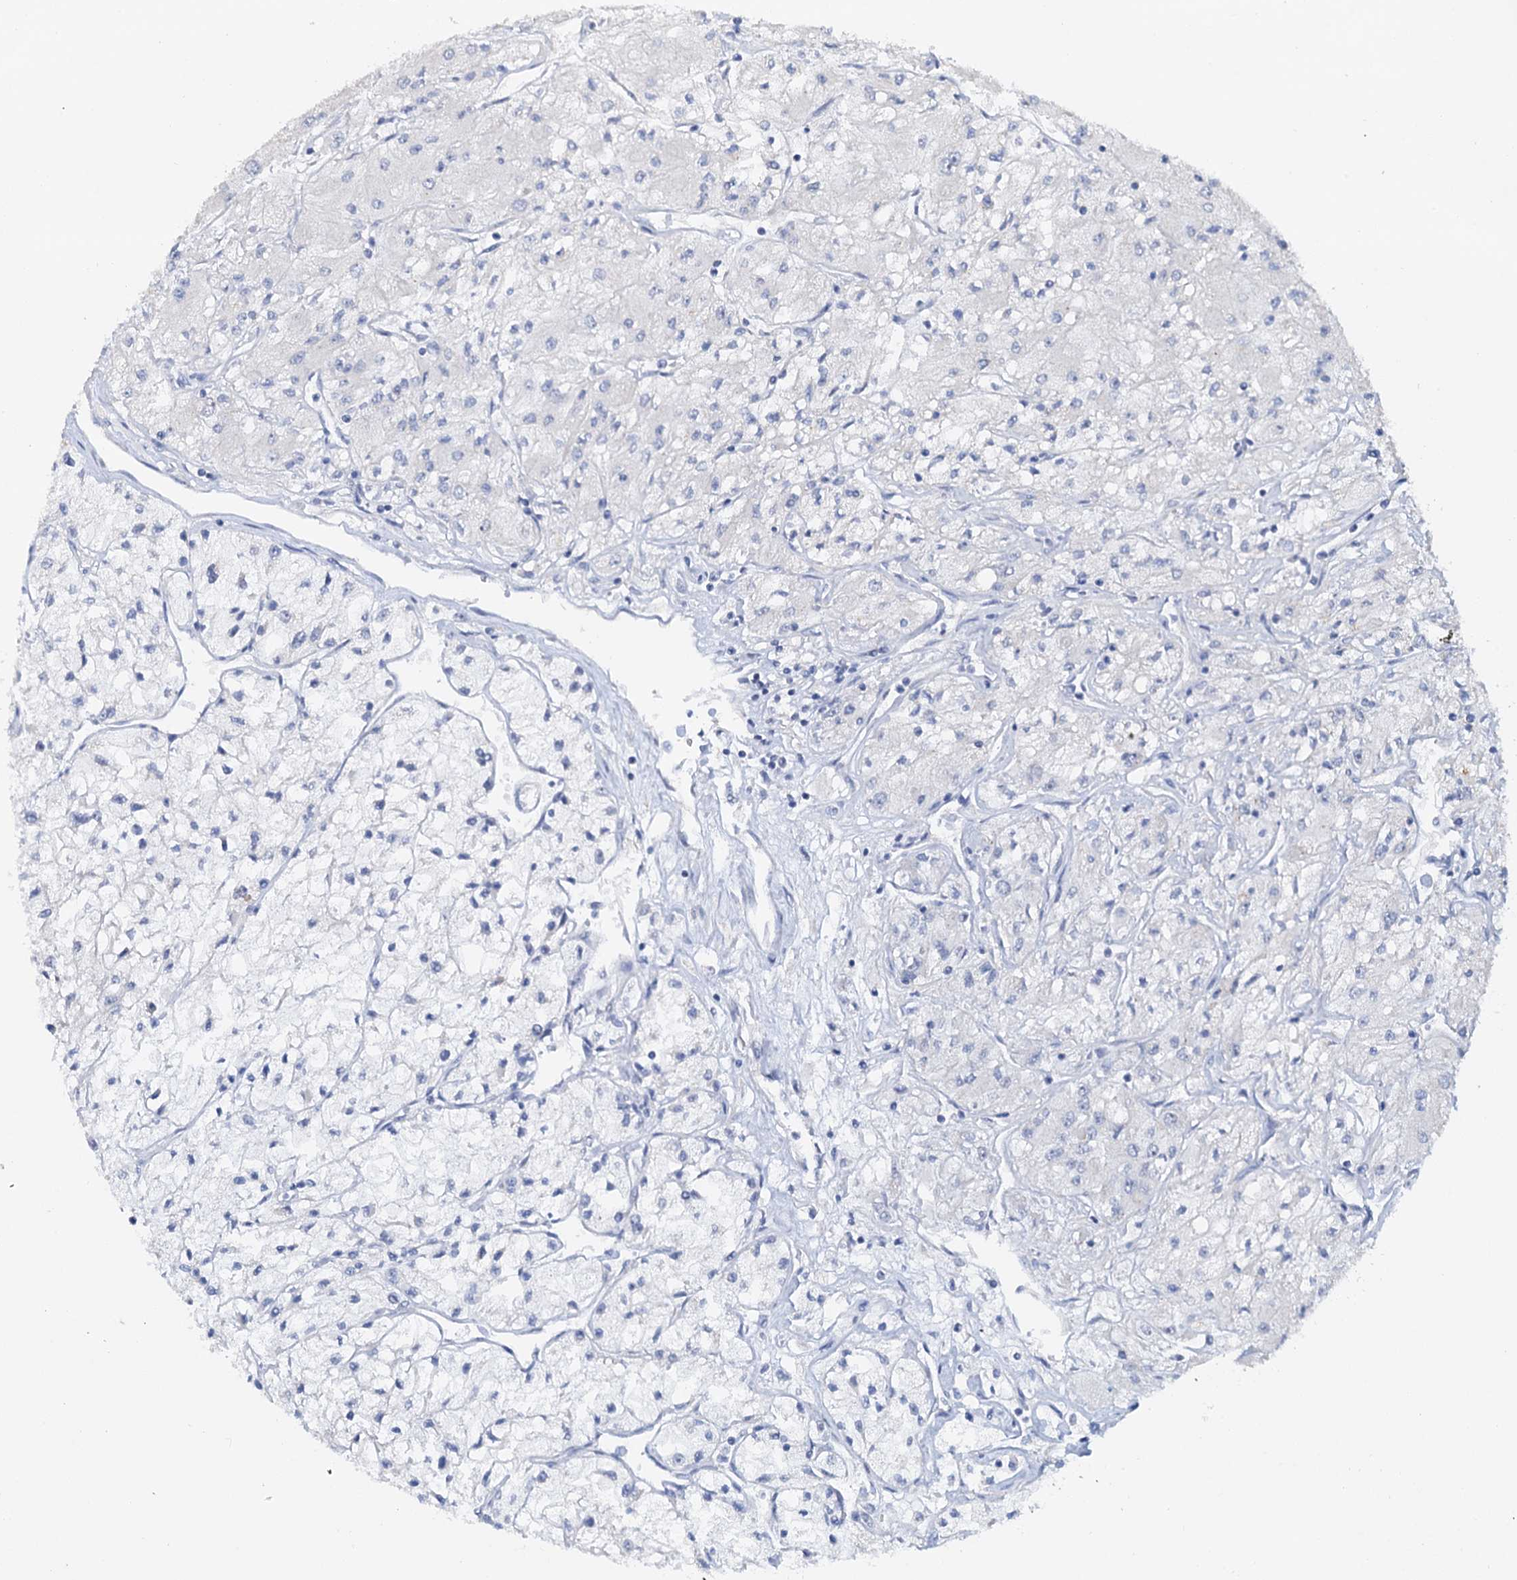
{"staining": {"intensity": "negative", "quantity": "none", "location": "none"}, "tissue": "renal cancer", "cell_type": "Tumor cells", "image_type": "cancer", "snomed": [{"axis": "morphology", "description": "Adenocarcinoma, NOS"}, {"axis": "topography", "description": "Kidney"}], "caption": "Tumor cells are negative for protein expression in human adenocarcinoma (renal). Nuclei are stained in blue.", "gene": "C2CD3", "patient": {"sex": "male", "age": 80}}